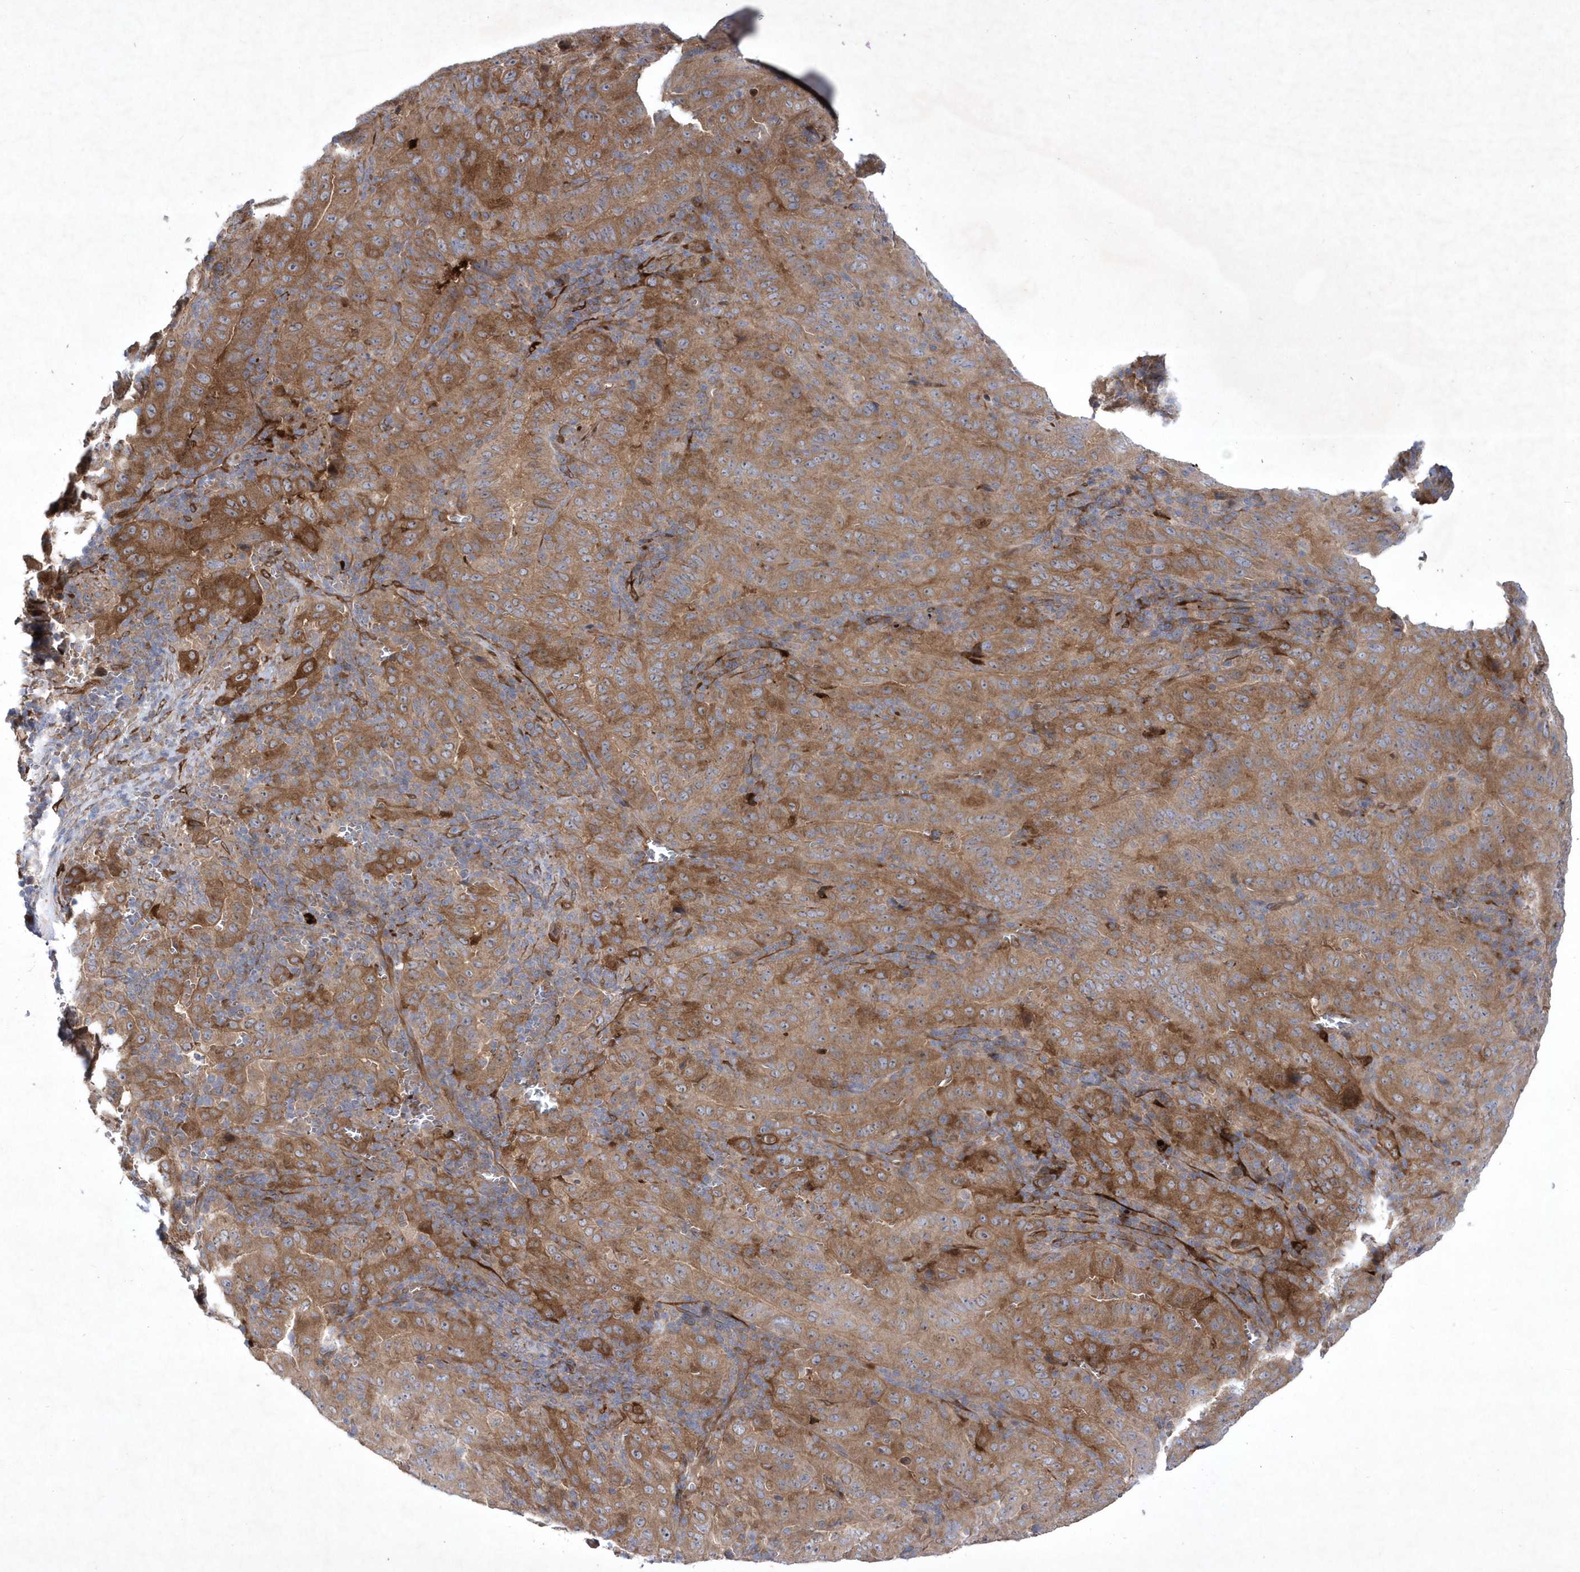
{"staining": {"intensity": "moderate", "quantity": ">75%", "location": "cytoplasmic/membranous"}, "tissue": "pancreatic cancer", "cell_type": "Tumor cells", "image_type": "cancer", "snomed": [{"axis": "morphology", "description": "Adenocarcinoma, NOS"}, {"axis": "topography", "description": "Pancreas"}], "caption": "IHC image of neoplastic tissue: pancreatic adenocarcinoma stained using IHC demonstrates medium levels of moderate protein expression localized specifically in the cytoplasmic/membranous of tumor cells, appearing as a cytoplasmic/membranous brown color.", "gene": "DSPP", "patient": {"sex": "male", "age": 63}}